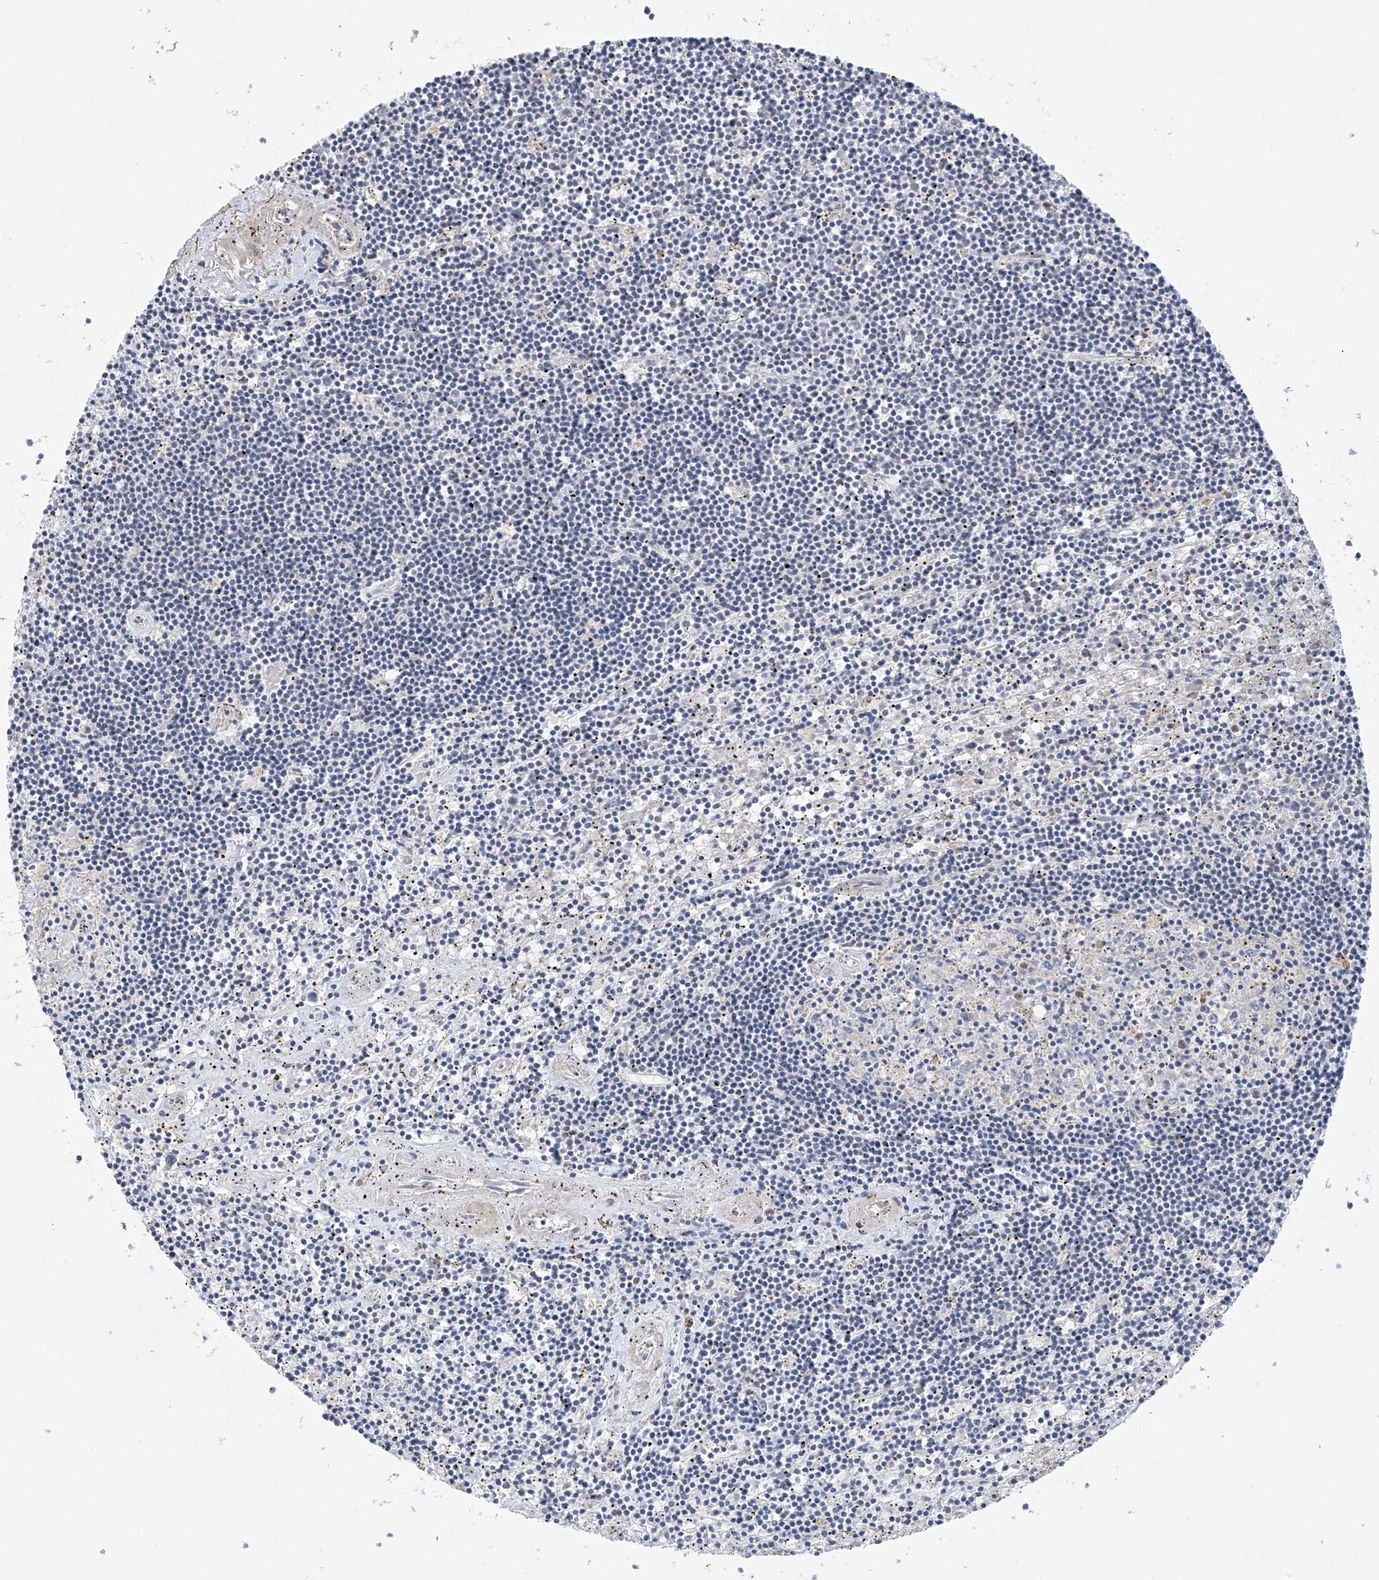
{"staining": {"intensity": "negative", "quantity": "none", "location": "none"}, "tissue": "lymphoma", "cell_type": "Tumor cells", "image_type": "cancer", "snomed": [{"axis": "morphology", "description": "Malignant lymphoma, non-Hodgkin's type, Low grade"}, {"axis": "topography", "description": "Spleen"}], "caption": "Tumor cells show no significant protein expression in lymphoma. Brightfield microscopy of IHC stained with DAB (3,3'-diaminobenzidine) (brown) and hematoxylin (blue), captured at high magnification.", "gene": "ZNF641", "patient": {"sex": "male", "age": 76}}